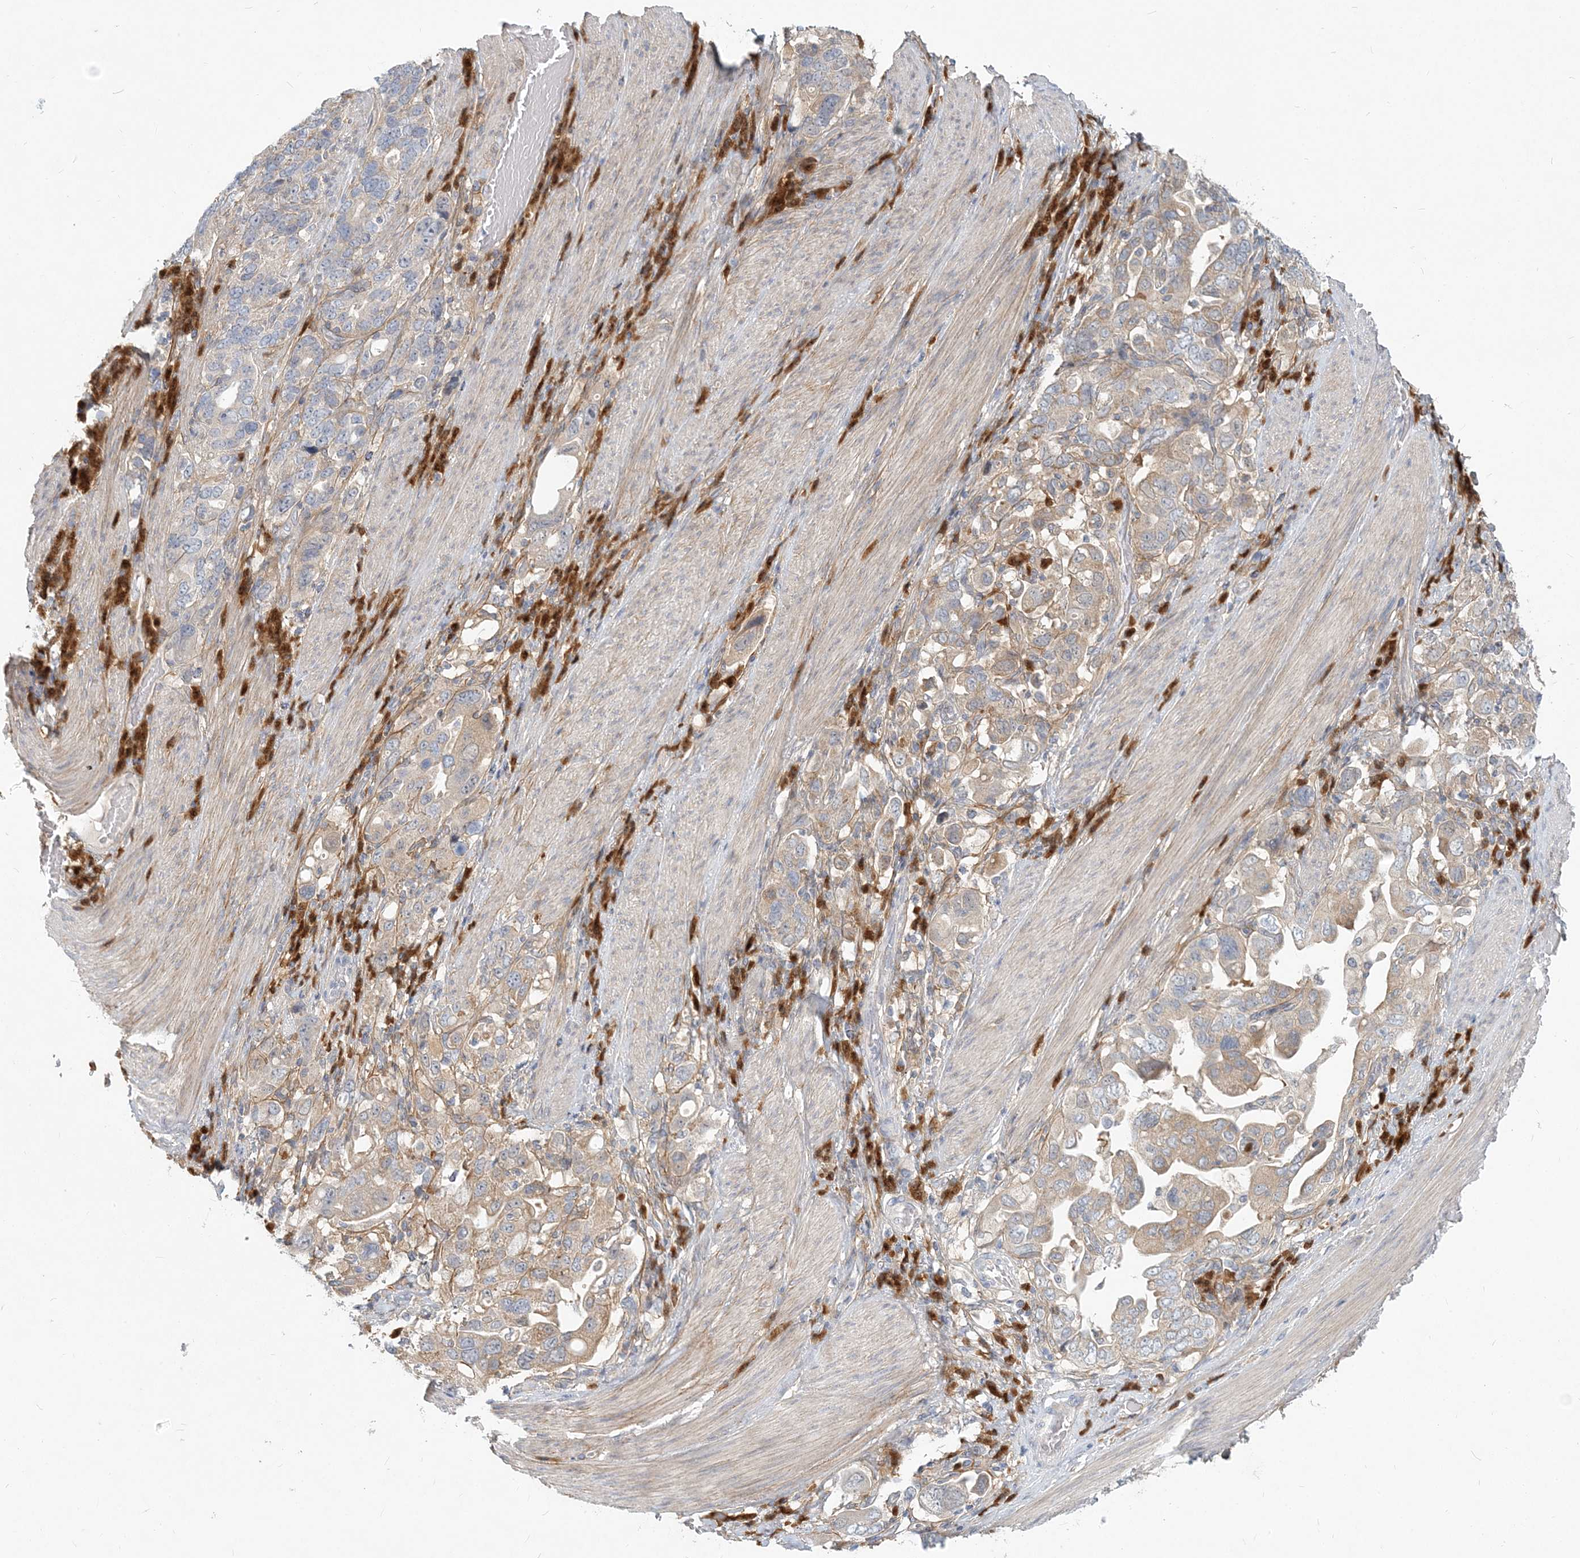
{"staining": {"intensity": "weak", "quantity": "25%-75%", "location": "cytoplasmic/membranous"}, "tissue": "stomach cancer", "cell_type": "Tumor cells", "image_type": "cancer", "snomed": [{"axis": "morphology", "description": "Adenocarcinoma, NOS"}, {"axis": "topography", "description": "Stomach, upper"}], "caption": "Immunohistochemistry (DAB) staining of human stomach adenocarcinoma demonstrates weak cytoplasmic/membranous protein positivity in about 25%-75% of tumor cells.", "gene": "GMPPA", "patient": {"sex": "male", "age": 62}}